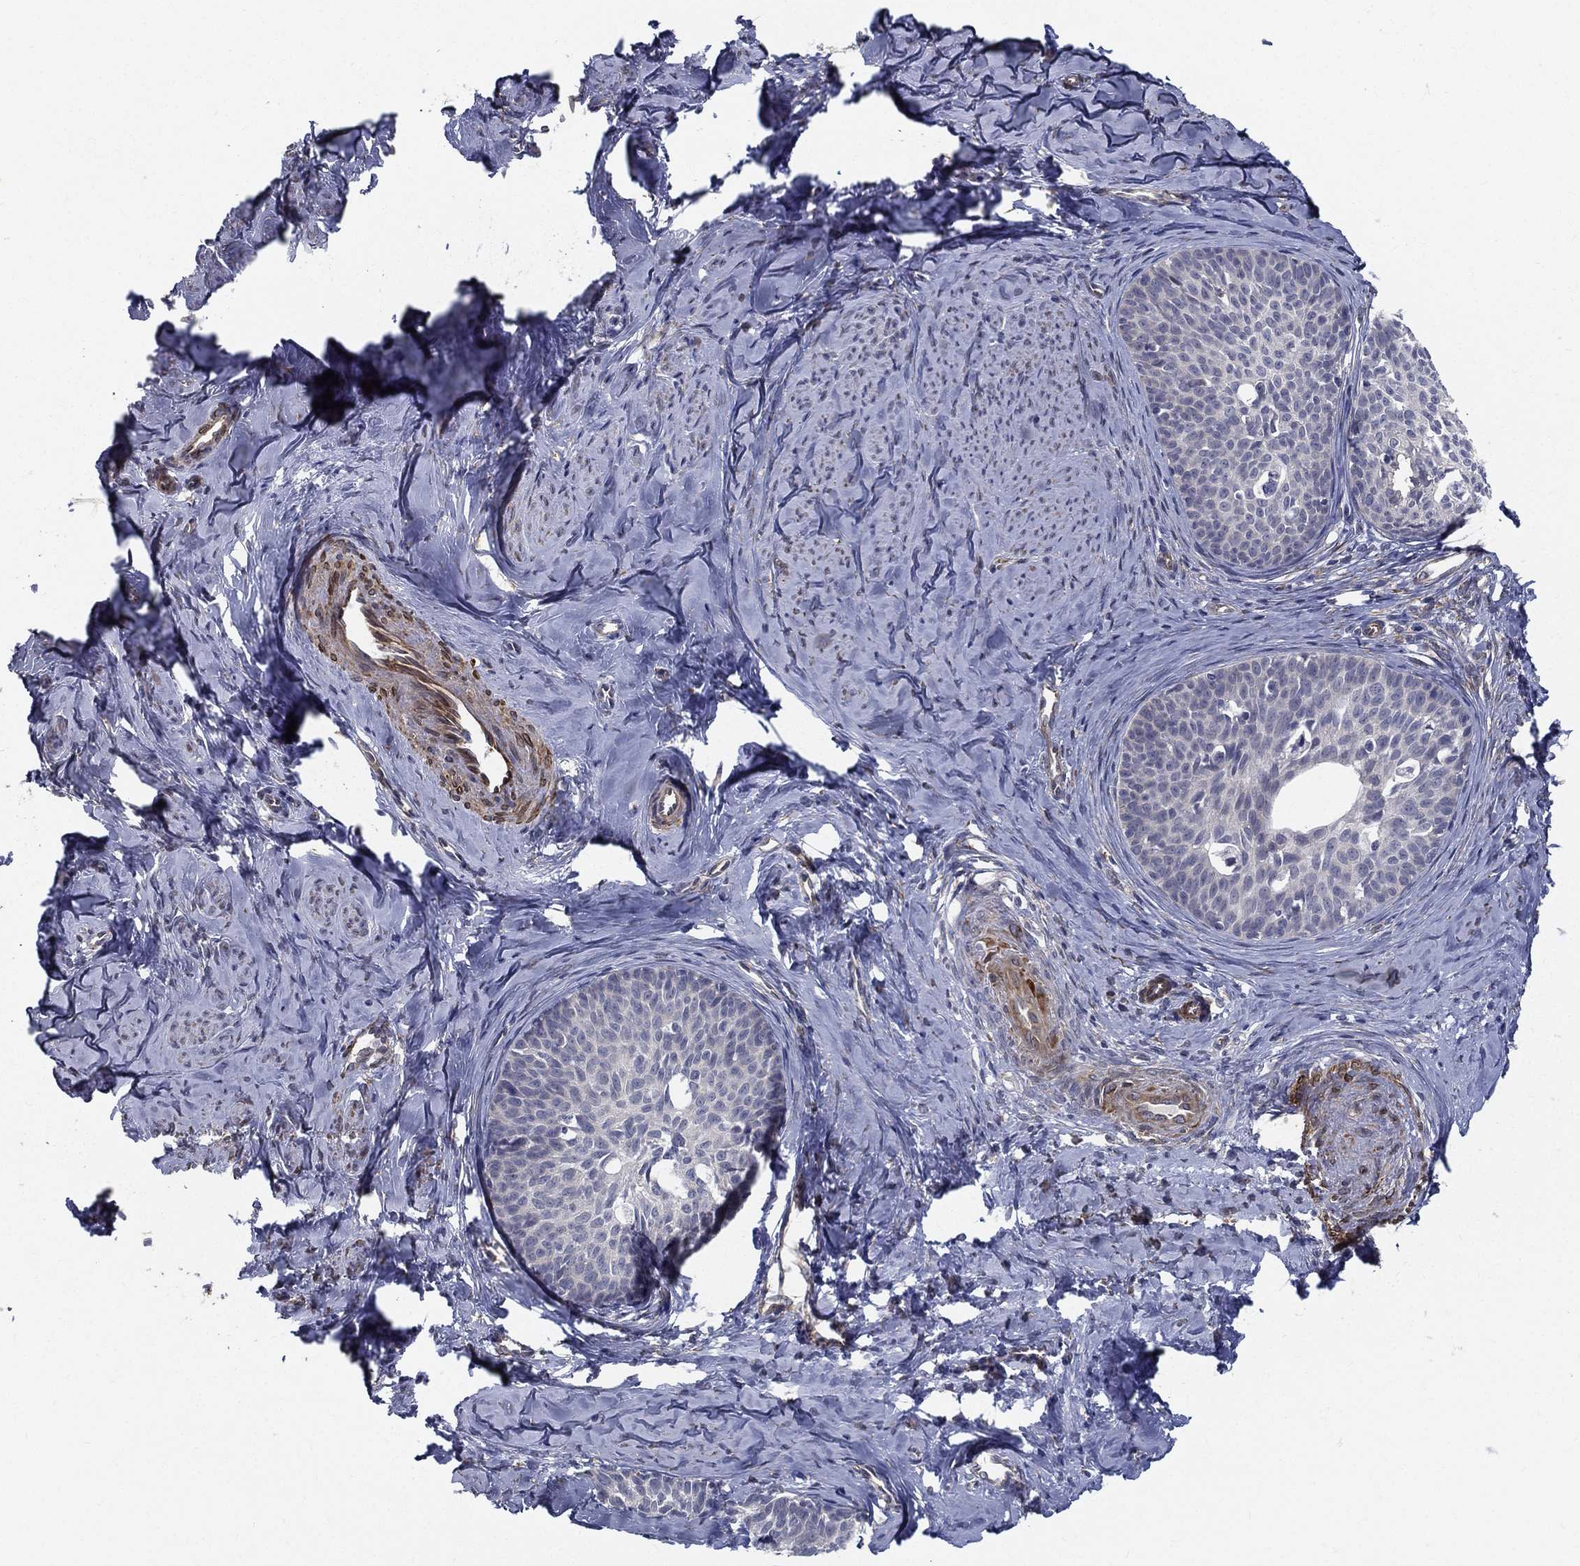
{"staining": {"intensity": "negative", "quantity": "none", "location": "none"}, "tissue": "cervical cancer", "cell_type": "Tumor cells", "image_type": "cancer", "snomed": [{"axis": "morphology", "description": "Squamous cell carcinoma, NOS"}, {"axis": "topography", "description": "Cervix"}], "caption": "This is an immunohistochemistry (IHC) photomicrograph of human cervical cancer. There is no positivity in tumor cells.", "gene": "LRRC56", "patient": {"sex": "female", "age": 51}}